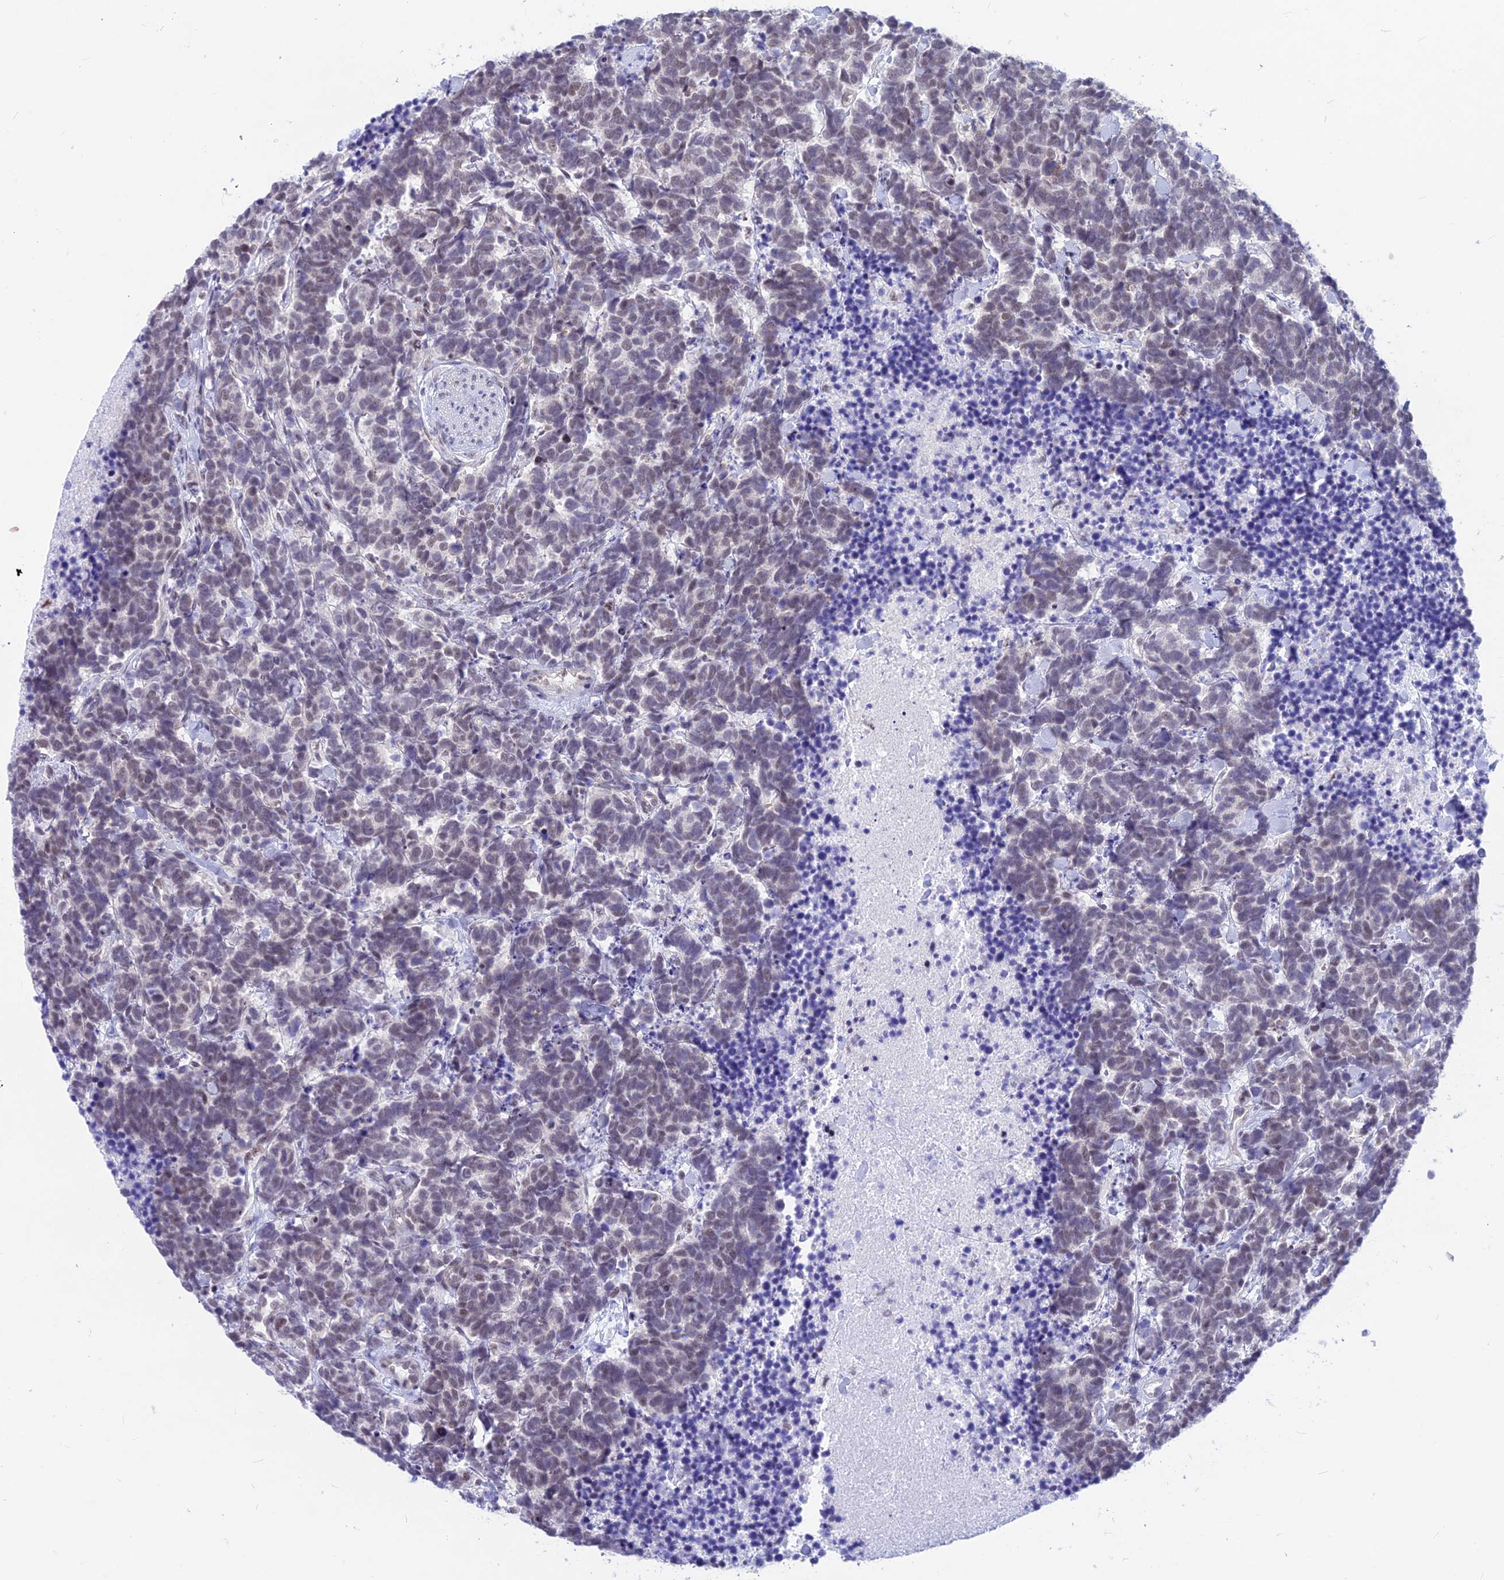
{"staining": {"intensity": "weak", "quantity": "<25%", "location": "nuclear"}, "tissue": "carcinoid", "cell_type": "Tumor cells", "image_type": "cancer", "snomed": [{"axis": "morphology", "description": "Carcinoma, NOS"}, {"axis": "morphology", "description": "Carcinoid, malignant, NOS"}, {"axis": "topography", "description": "Prostate"}], "caption": "Tumor cells are negative for brown protein staining in carcinoid.", "gene": "SRSF5", "patient": {"sex": "male", "age": 57}}